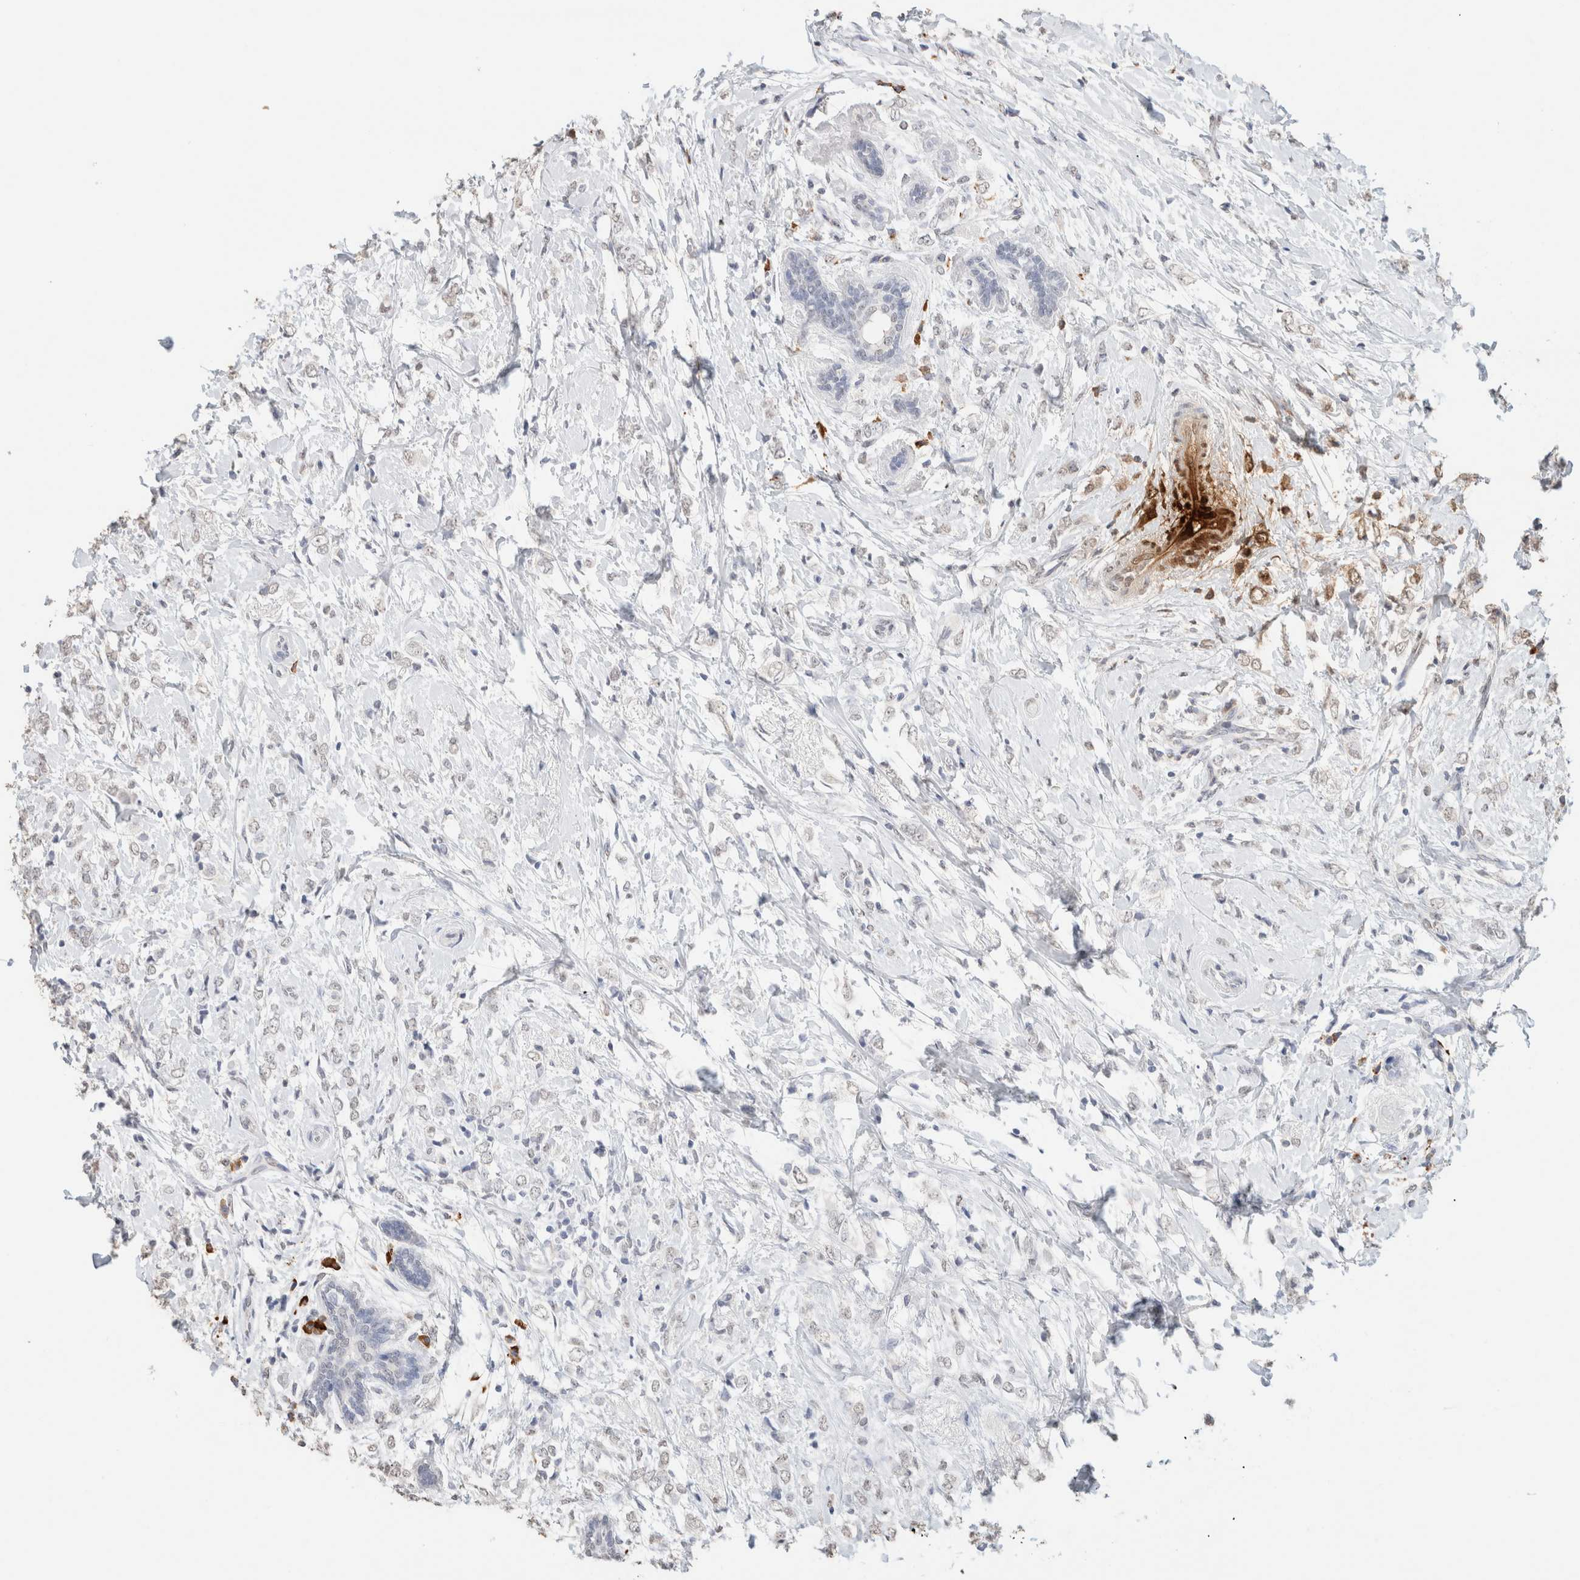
{"staining": {"intensity": "negative", "quantity": "none", "location": "none"}, "tissue": "breast cancer", "cell_type": "Tumor cells", "image_type": "cancer", "snomed": [{"axis": "morphology", "description": "Normal tissue, NOS"}, {"axis": "morphology", "description": "Lobular carcinoma"}, {"axis": "topography", "description": "Breast"}], "caption": "A histopathology image of human breast cancer is negative for staining in tumor cells.", "gene": "CD80", "patient": {"sex": "female", "age": 47}}